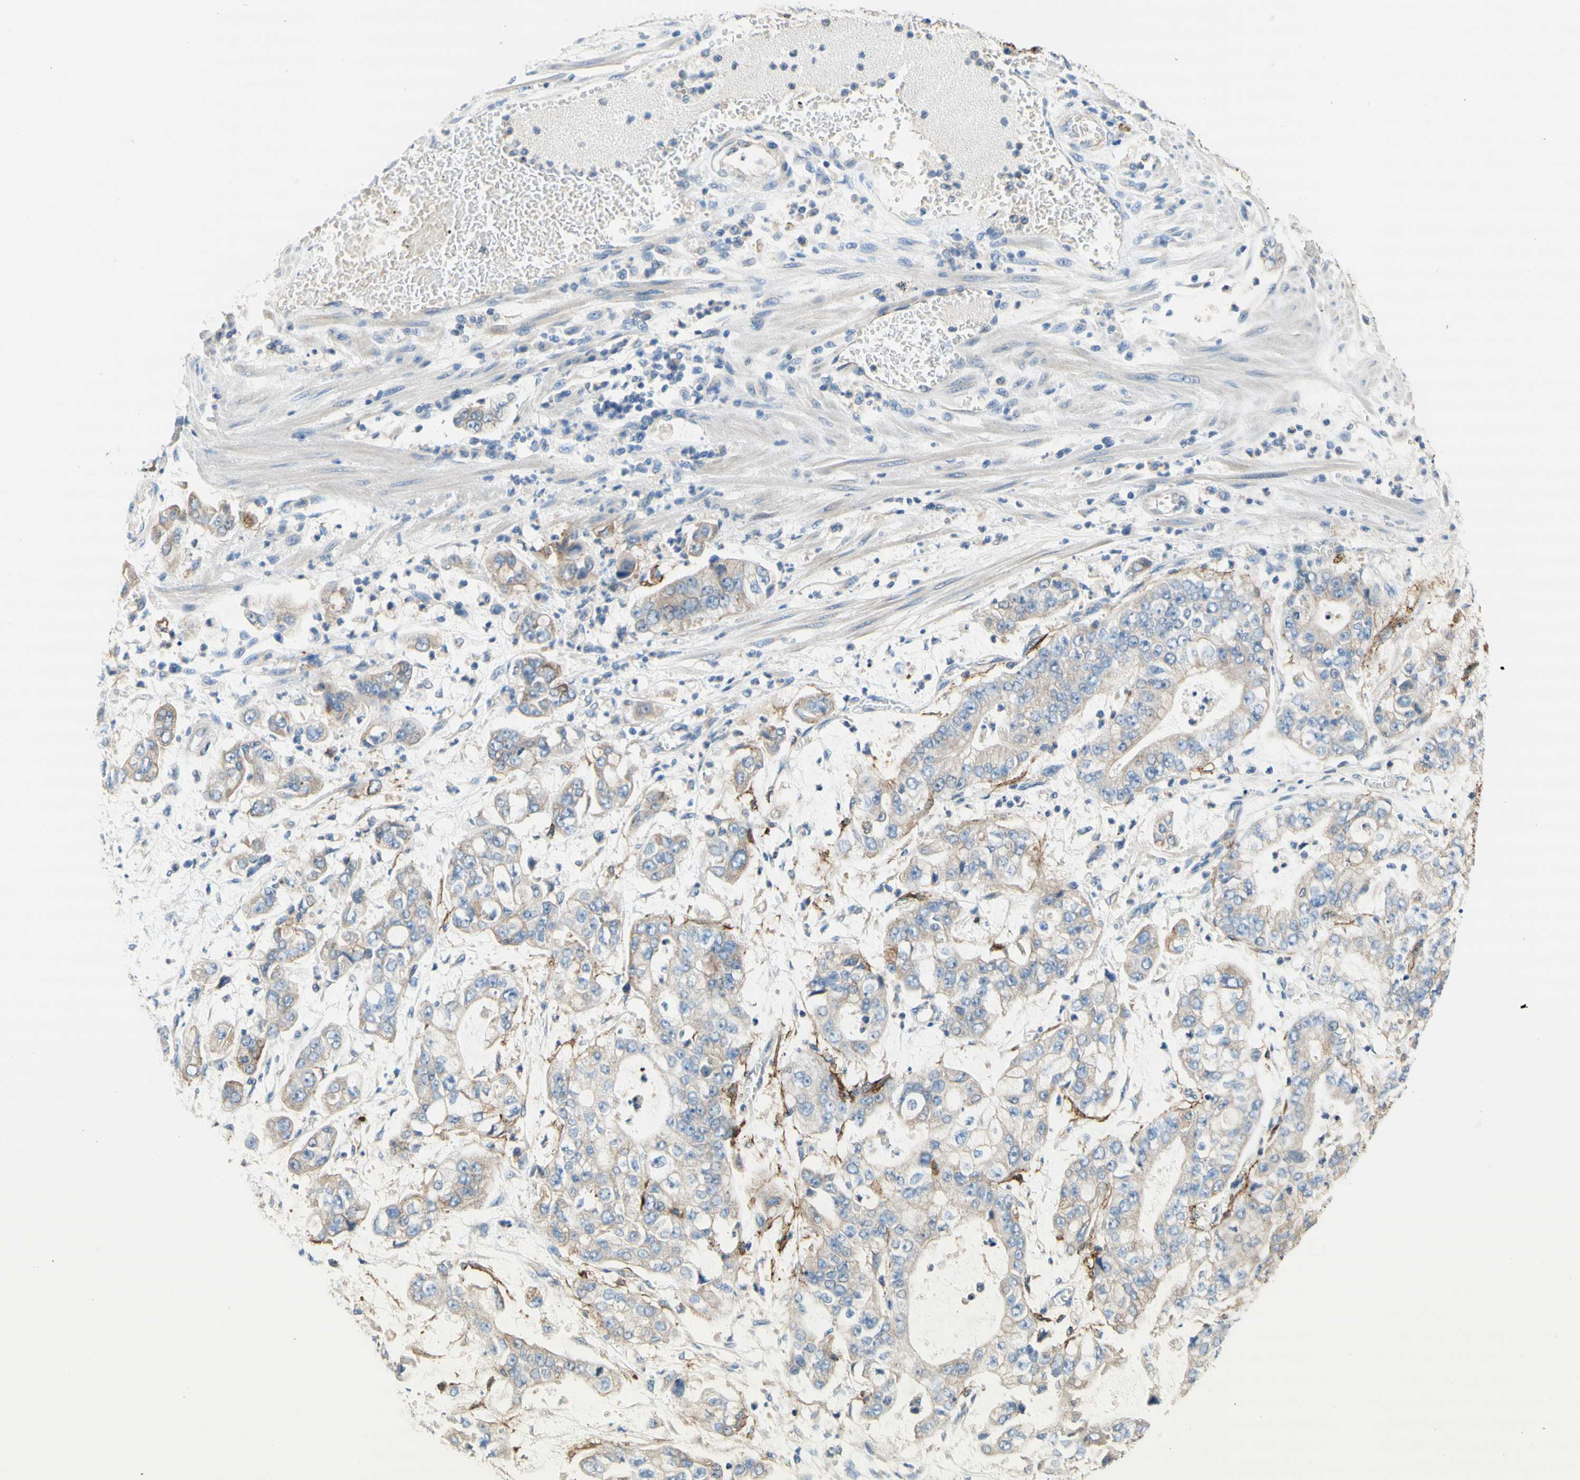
{"staining": {"intensity": "weak", "quantity": ">75%", "location": "cytoplasmic/membranous"}, "tissue": "stomach cancer", "cell_type": "Tumor cells", "image_type": "cancer", "snomed": [{"axis": "morphology", "description": "Adenocarcinoma, NOS"}, {"axis": "topography", "description": "Stomach"}], "caption": "Immunohistochemistry (IHC) image of neoplastic tissue: human adenocarcinoma (stomach) stained using immunohistochemistry exhibits low levels of weak protein expression localized specifically in the cytoplasmic/membranous of tumor cells, appearing as a cytoplasmic/membranous brown color.", "gene": "F3", "patient": {"sex": "male", "age": 76}}